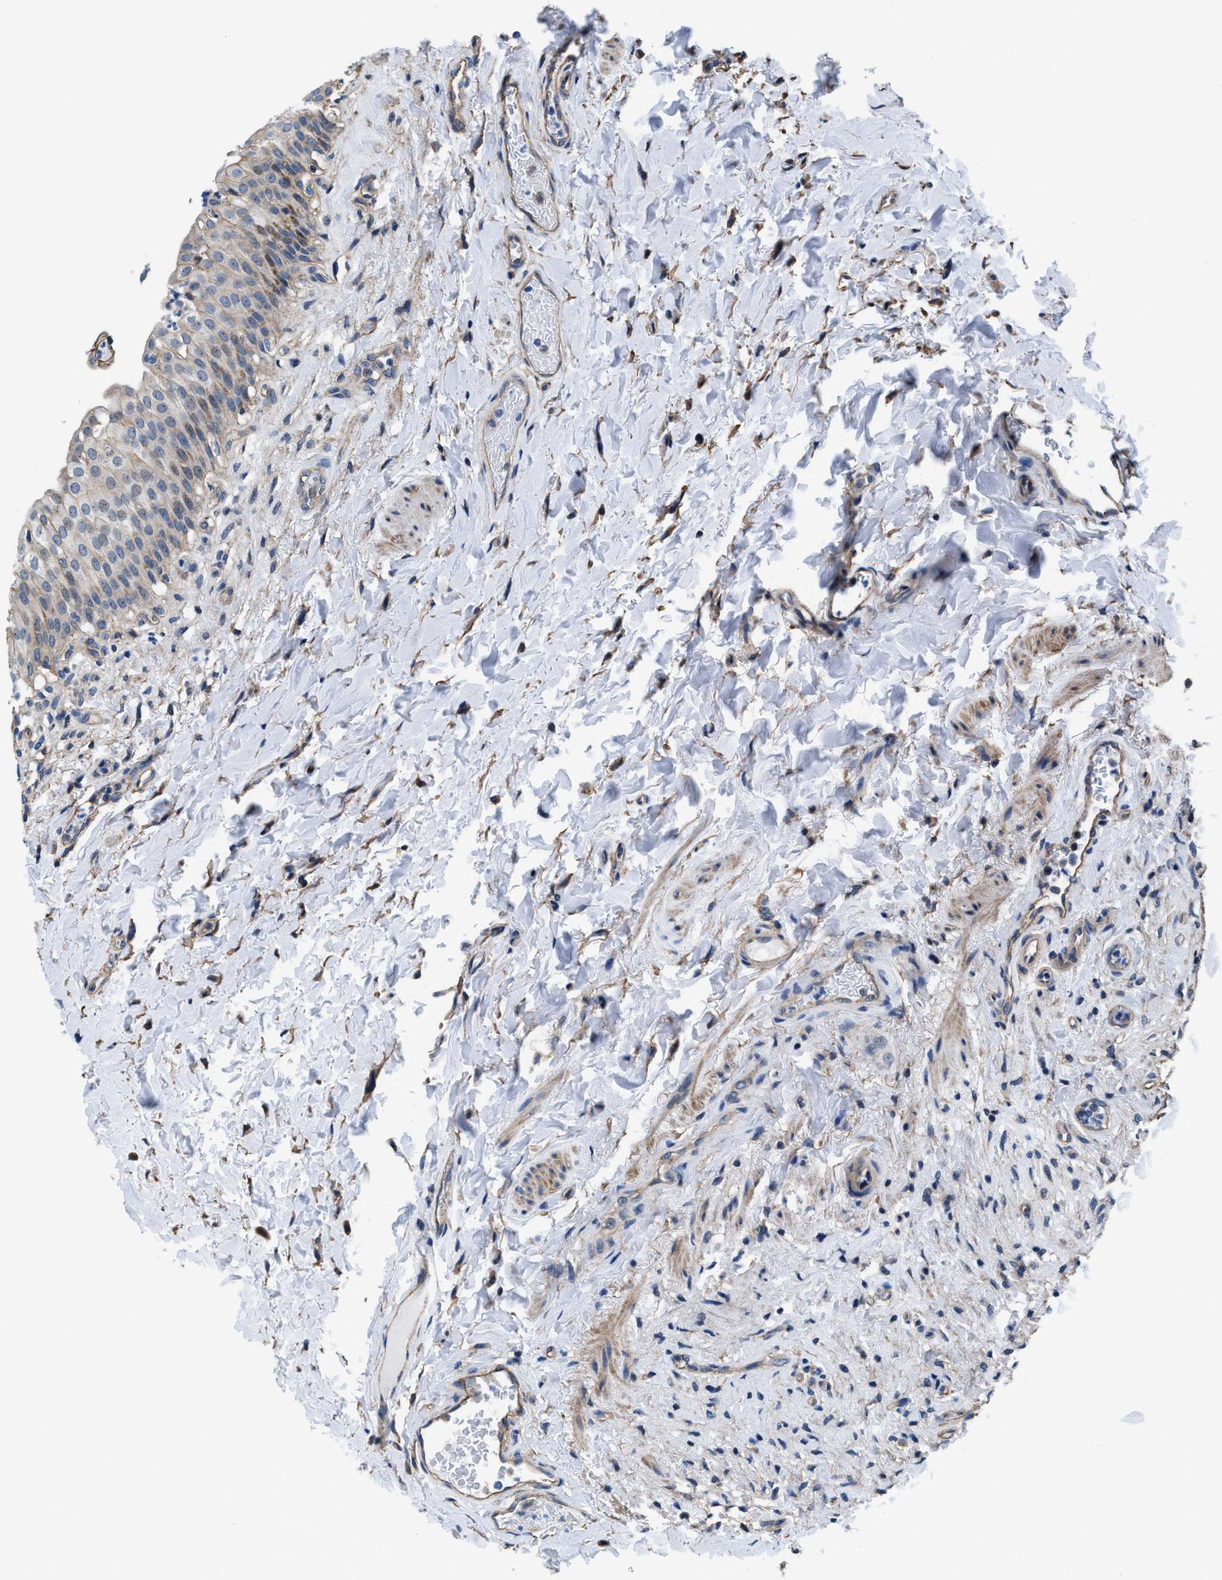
{"staining": {"intensity": "moderate", "quantity": "25%-75%", "location": "cytoplasmic/membranous"}, "tissue": "urinary bladder", "cell_type": "Urothelial cells", "image_type": "normal", "snomed": [{"axis": "morphology", "description": "Normal tissue, NOS"}, {"axis": "topography", "description": "Urinary bladder"}], "caption": "IHC histopathology image of benign urinary bladder stained for a protein (brown), which reveals medium levels of moderate cytoplasmic/membranous positivity in approximately 25%-75% of urothelial cells.", "gene": "NKTR", "patient": {"sex": "female", "age": 60}}